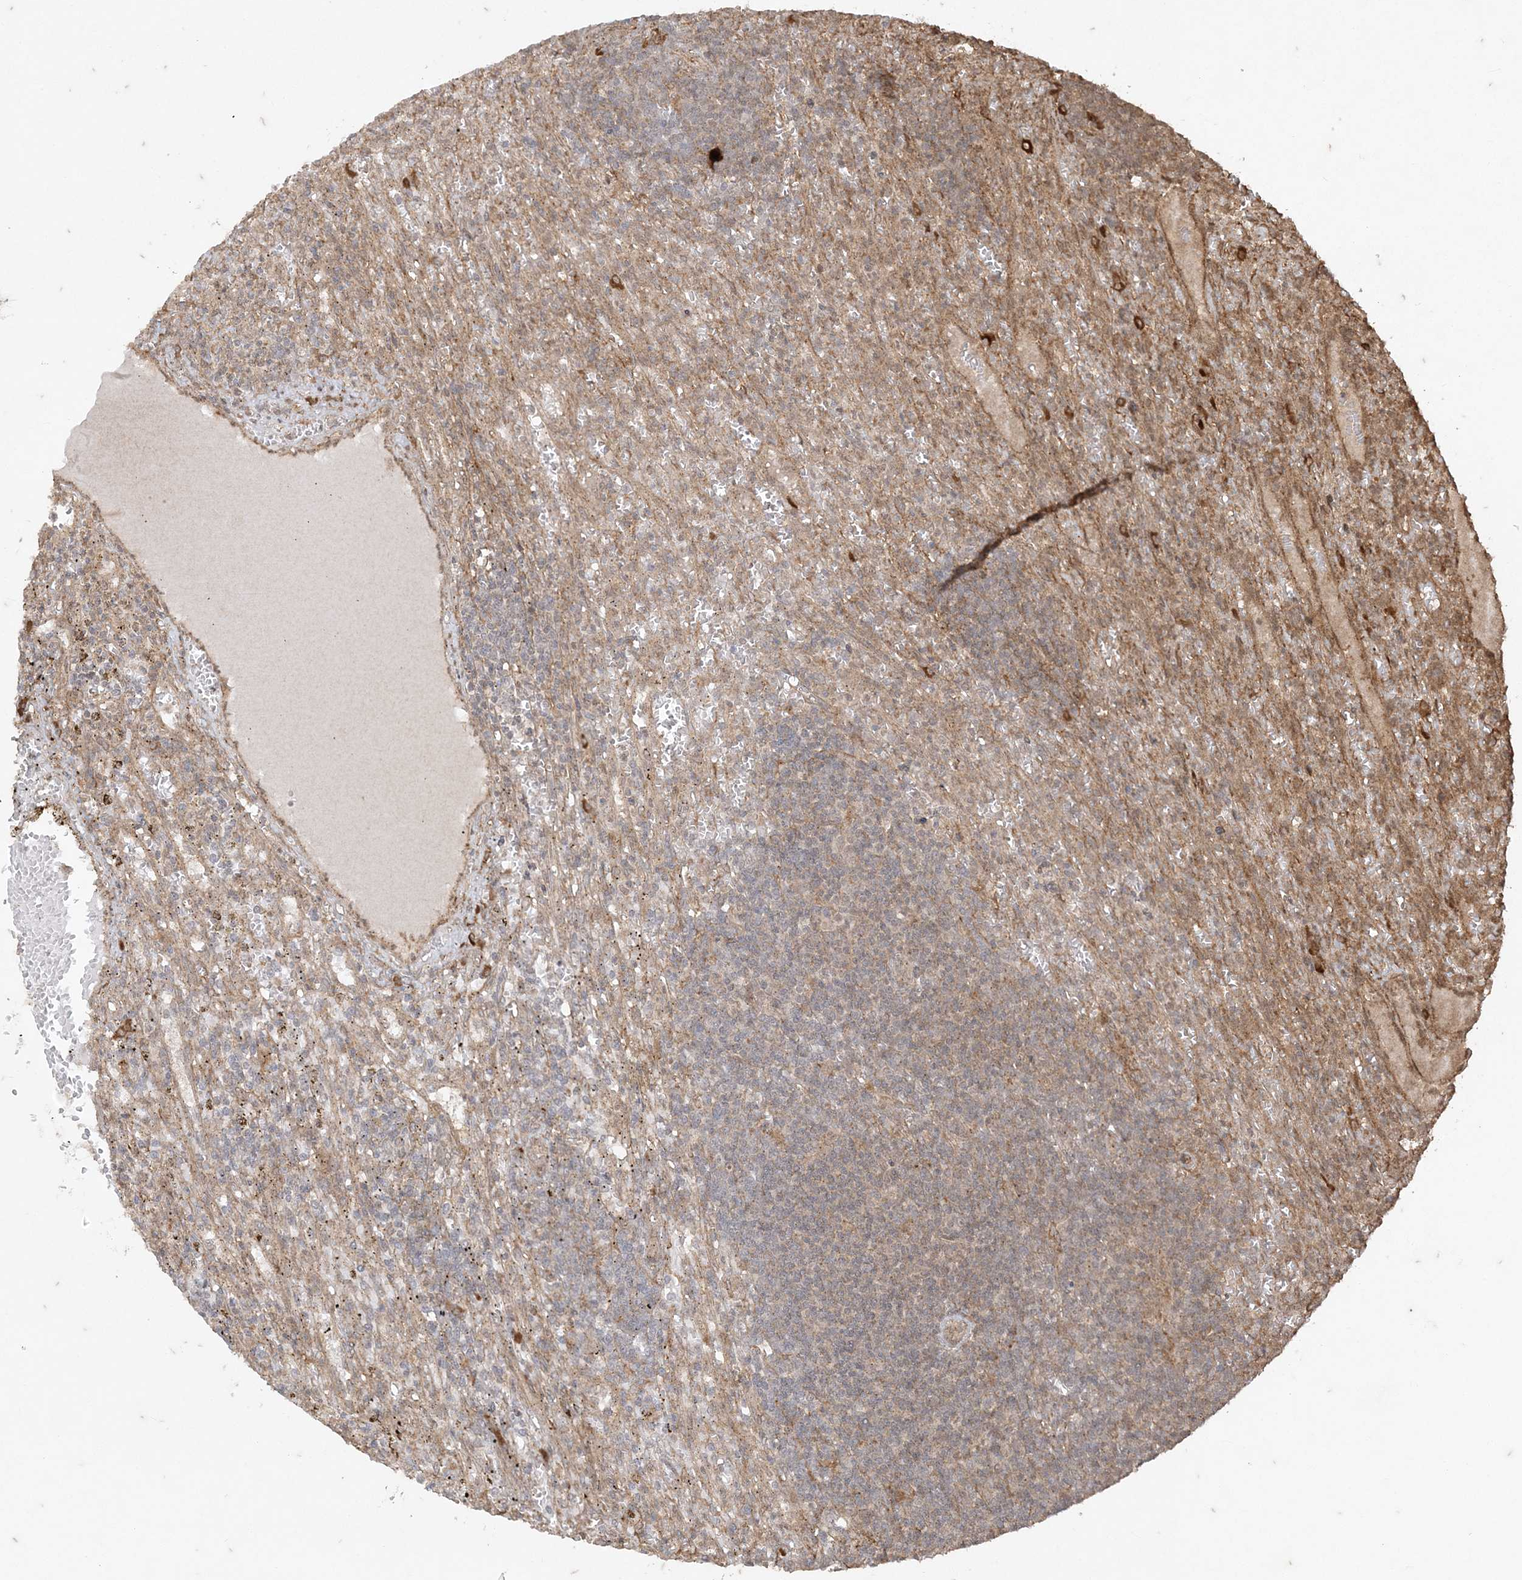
{"staining": {"intensity": "weak", "quantity": "<25%", "location": "cytoplasmic/membranous"}, "tissue": "lymphoma", "cell_type": "Tumor cells", "image_type": "cancer", "snomed": [{"axis": "morphology", "description": "Malignant lymphoma, non-Hodgkin's type, Low grade"}, {"axis": "topography", "description": "Spleen"}], "caption": "DAB immunohistochemical staining of malignant lymphoma, non-Hodgkin's type (low-grade) reveals no significant expression in tumor cells.", "gene": "RRAS", "patient": {"sex": "male", "age": 76}}